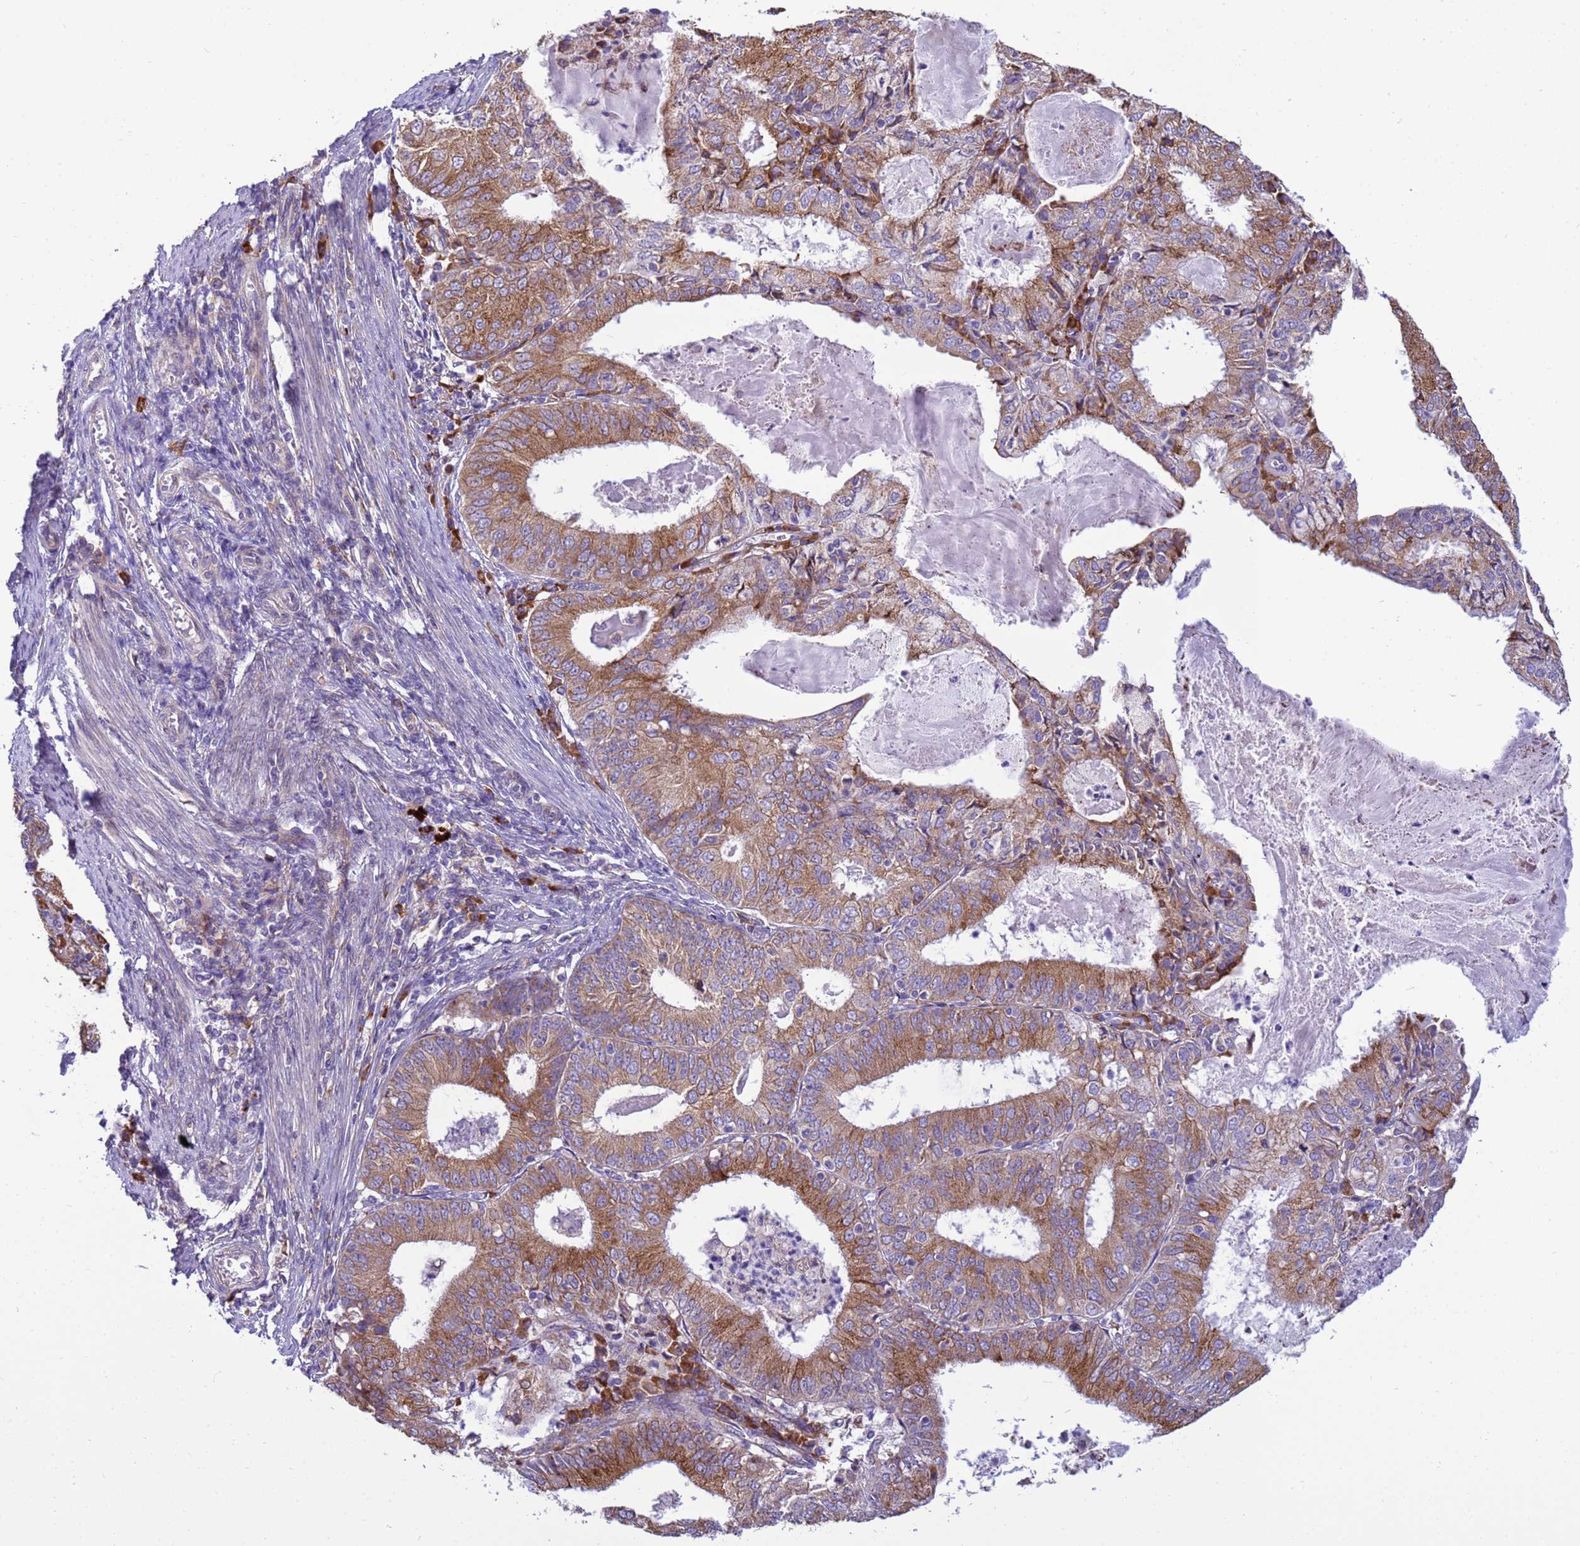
{"staining": {"intensity": "moderate", "quantity": ">75%", "location": "cytoplasmic/membranous"}, "tissue": "endometrial cancer", "cell_type": "Tumor cells", "image_type": "cancer", "snomed": [{"axis": "morphology", "description": "Adenocarcinoma, NOS"}, {"axis": "topography", "description": "Endometrium"}], "caption": "The histopathology image exhibits staining of adenocarcinoma (endometrial), revealing moderate cytoplasmic/membranous protein positivity (brown color) within tumor cells.", "gene": "THAP5", "patient": {"sex": "female", "age": 57}}